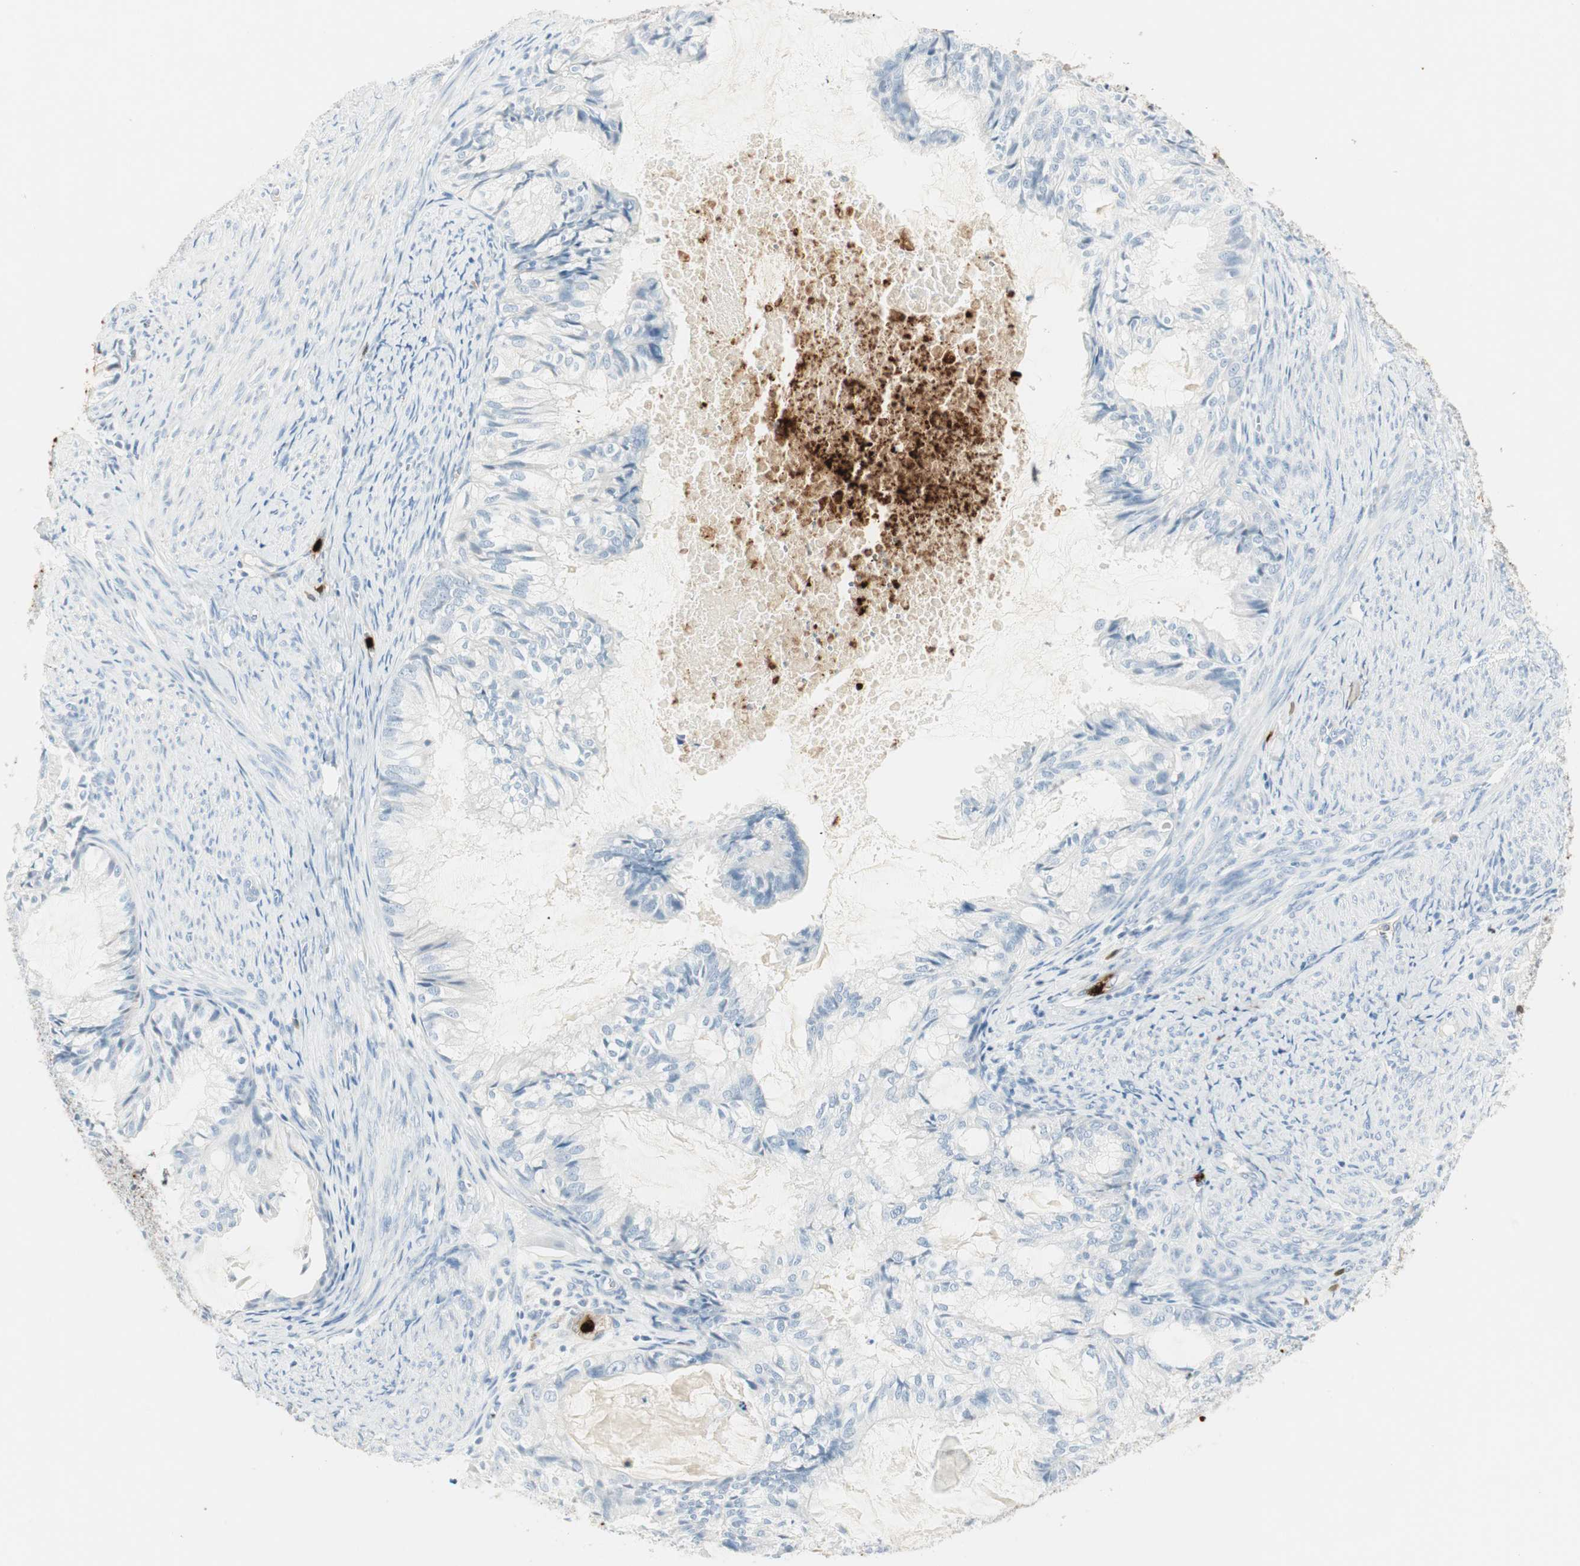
{"staining": {"intensity": "negative", "quantity": "none", "location": "none"}, "tissue": "cervical cancer", "cell_type": "Tumor cells", "image_type": "cancer", "snomed": [{"axis": "morphology", "description": "Normal tissue, NOS"}, {"axis": "morphology", "description": "Adenocarcinoma, NOS"}, {"axis": "topography", "description": "Cervix"}, {"axis": "topography", "description": "Endometrium"}], "caption": "This micrograph is of cervical adenocarcinoma stained with immunohistochemistry to label a protein in brown with the nuclei are counter-stained blue. There is no staining in tumor cells.", "gene": "PRTN3", "patient": {"sex": "female", "age": 86}}